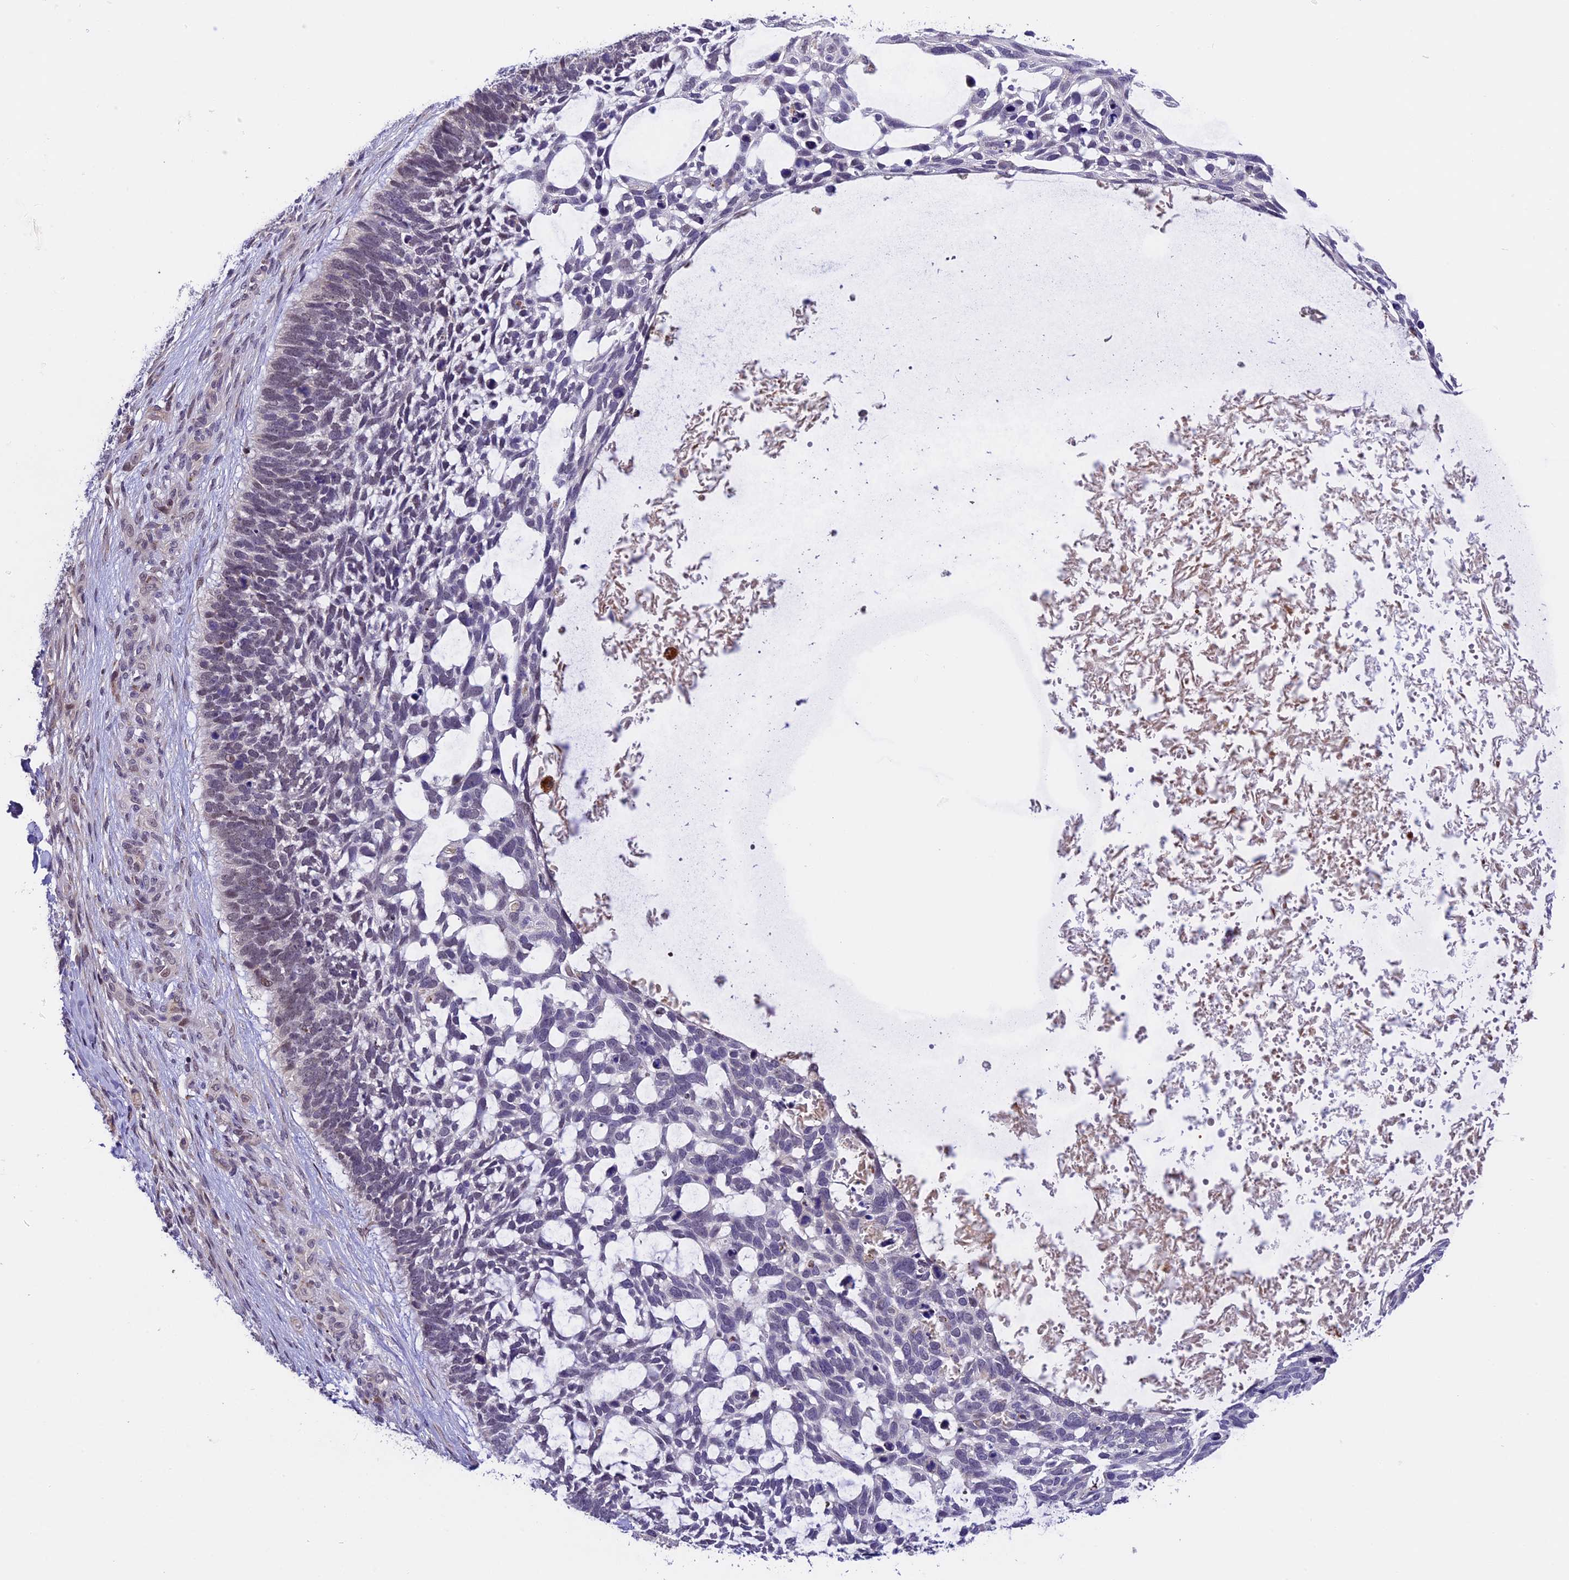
{"staining": {"intensity": "weak", "quantity": "<25%", "location": "nuclear"}, "tissue": "skin cancer", "cell_type": "Tumor cells", "image_type": "cancer", "snomed": [{"axis": "morphology", "description": "Basal cell carcinoma"}, {"axis": "topography", "description": "Skin"}], "caption": "This is an immunohistochemistry photomicrograph of human skin basal cell carcinoma. There is no staining in tumor cells.", "gene": "FBXO45", "patient": {"sex": "male", "age": 88}}